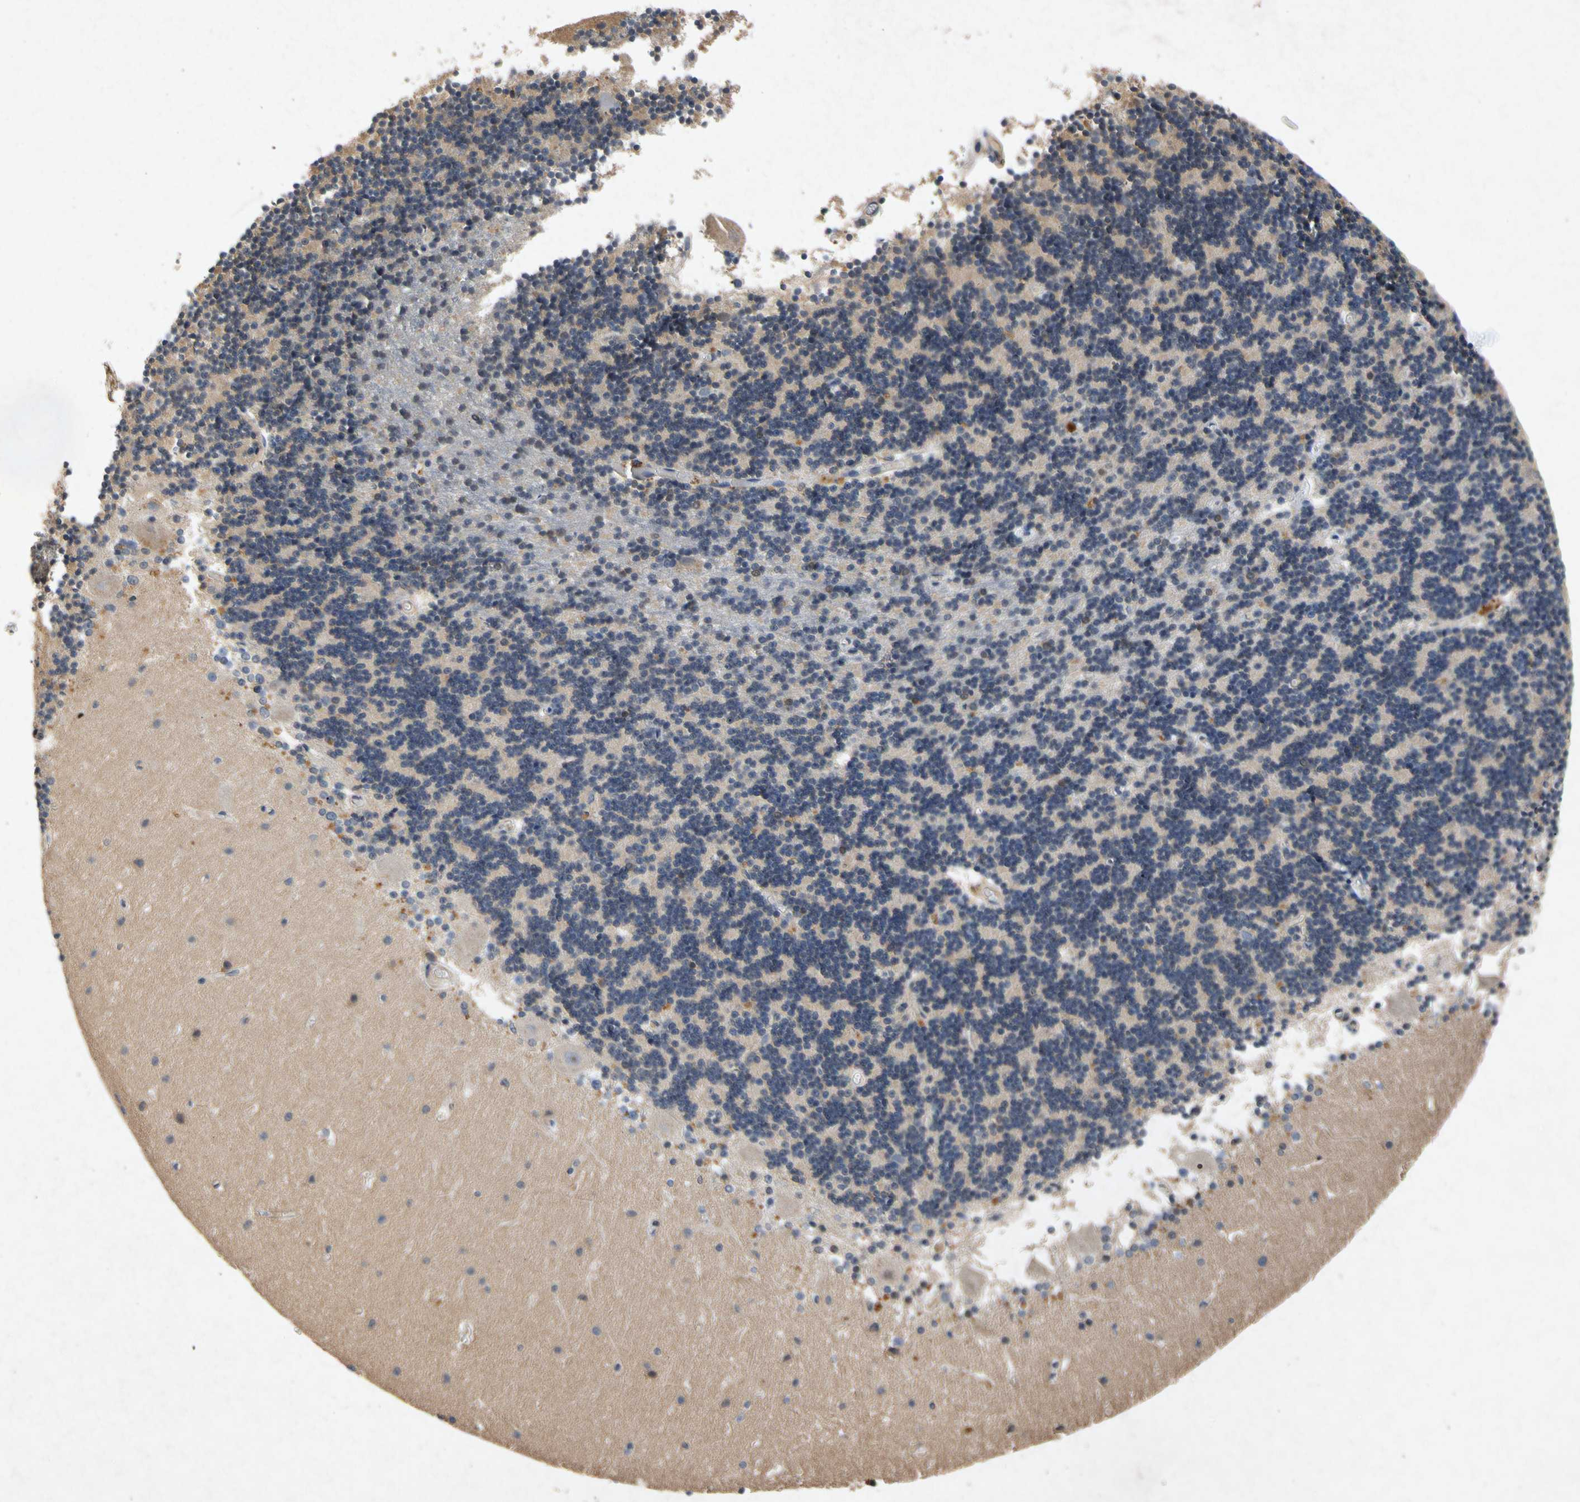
{"staining": {"intensity": "weak", "quantity": "25%-75%", "location": "cytoplasmic/membranous"}, "tissue": "cerebellum", "cell_type": "Cells in granular layer", "image_type": "normal", "snomed": [{"axis": "morphology", "description": "Normal tissue, NOS"}, {"axis": "topography", "description": "Cerebellum"}], "caption": "Protein expression analysis of unremarkable cerebellum exhibits weak cytoplasmic/membranous staining in about 25%-75% of cells in granular layer. Using DAB (brown) and hematoxylin (blue) stains, captured at high magnification using brightfield microscopy.", "gene": "RPS6KA1", "patient": {"sex": "female", "age": 54}}